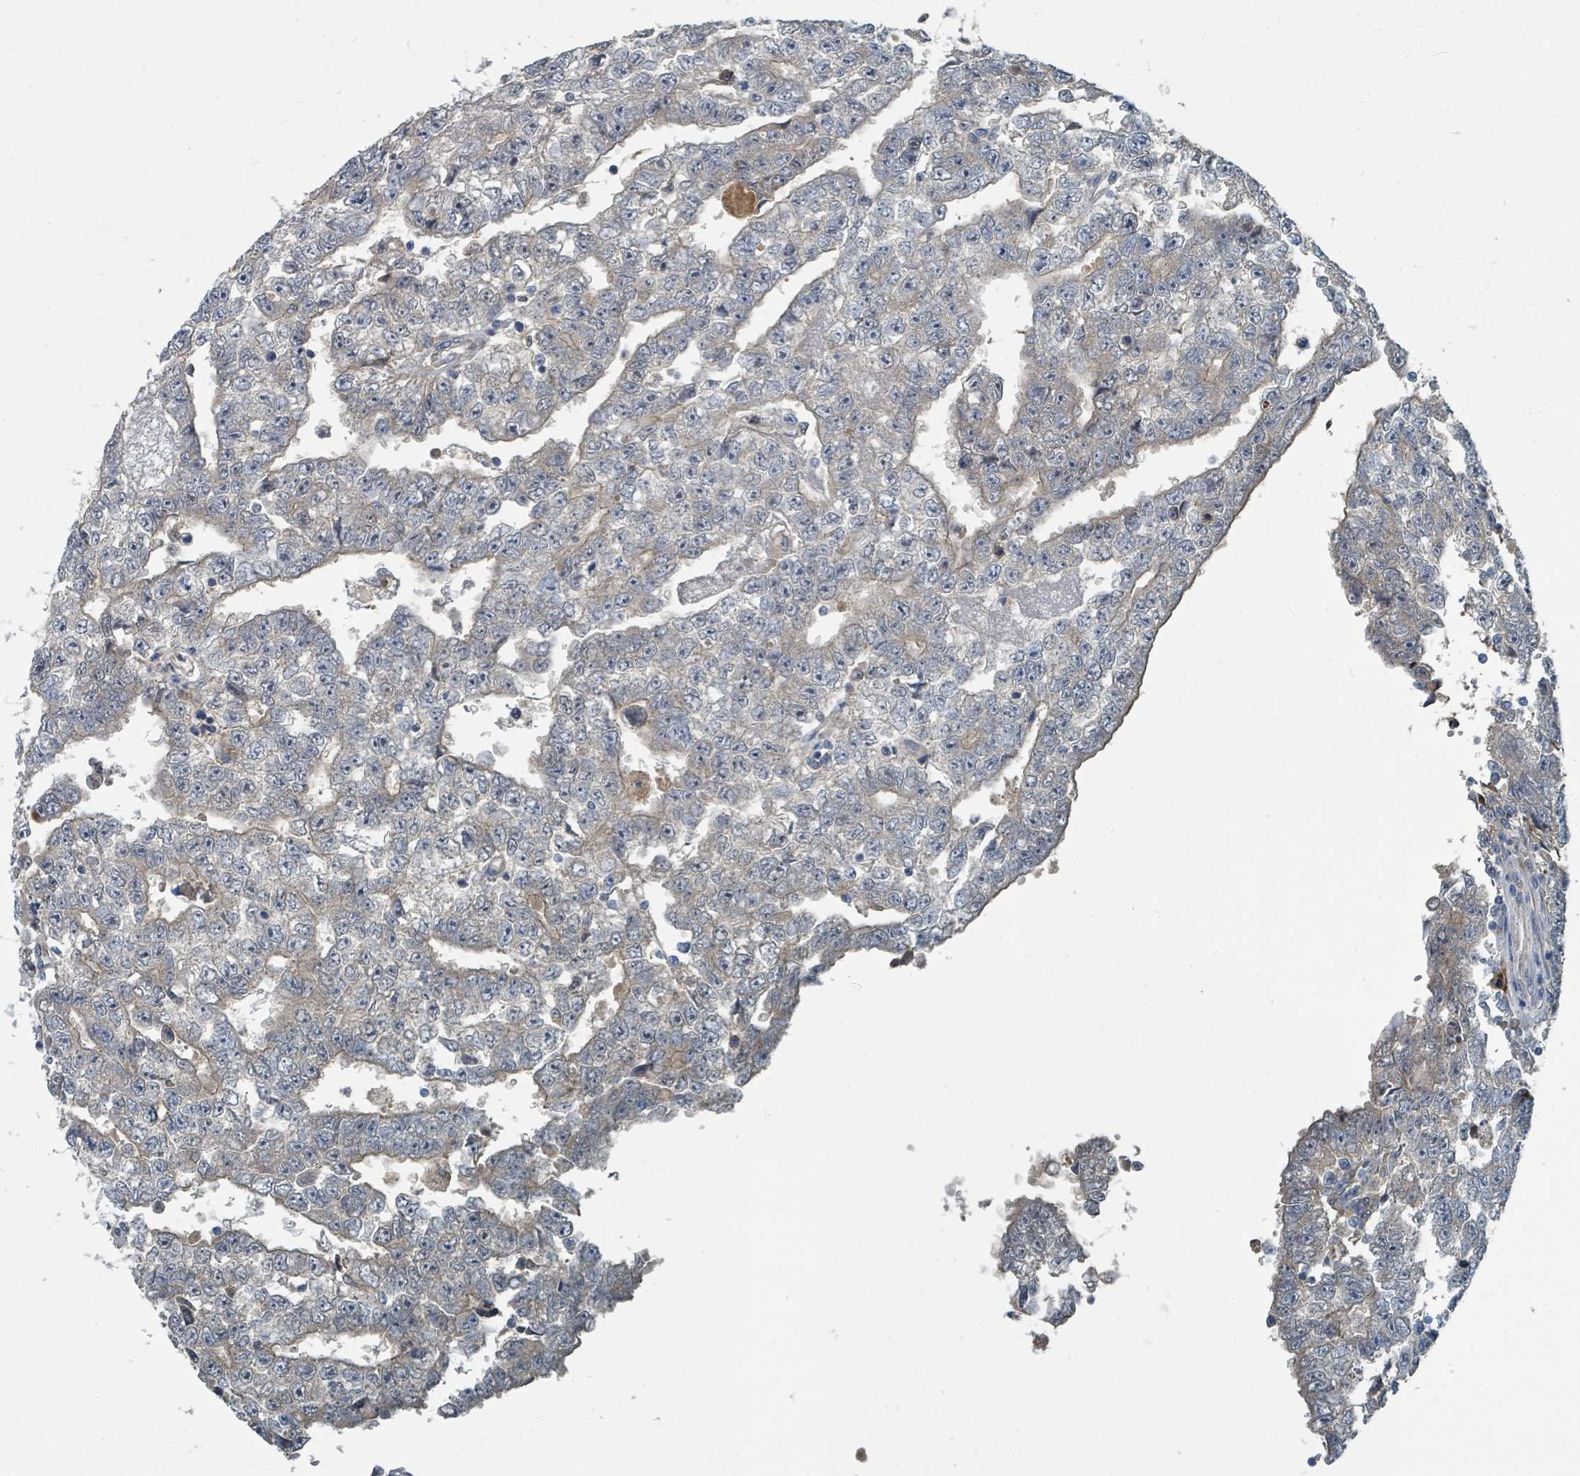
{"staining": {"intensity": "weak", "quantity": "<25%", "location": "cytoplasmic/membranous"}, "tissue": "testis cancer", "cell_type": "Tumor cells", "image_type": "cancer", "snomed": [{"axis": "morphology", "description": "Carcinoma, Embryonal, NOS"}, {"axis": "topography", "description": "Testis"}], "caption": "Immunohistochemistry (IHC) photomicrograph of human embryonal carcinoma (testis) stained for a protein (brown), which exhibits no positivity in tumor cells. The staining is performed using DAB brown chromogen with nuclei counter-stained in using hematoxylin.", "gene": "SLC44A5", "patient": {"sex": "male", "age": 25}}